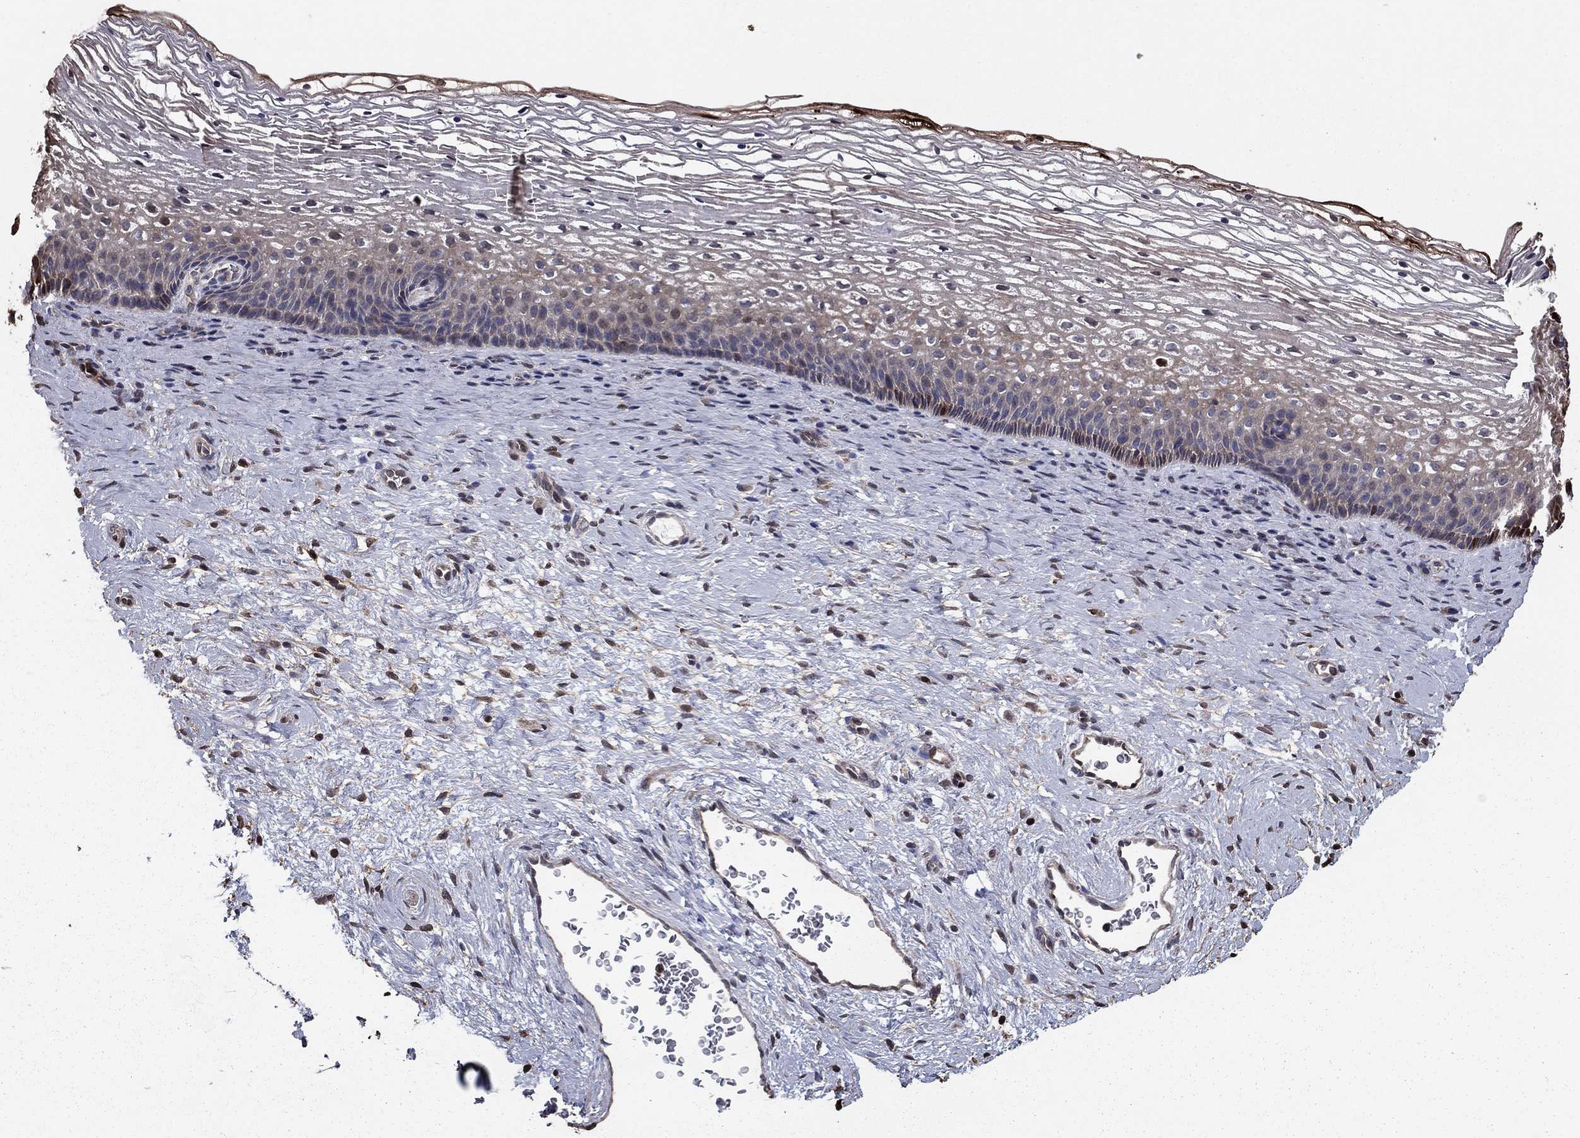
{"staining": {"intensity": "moderate", "quantity": ">75%", "location": "cytoplasmic/membranous"}, "tissue": "cervix", "cell_type": "Glandular cells", "image_type": "normal", "snomed": [{"axis": "morphology", "description": "Normal tissue, NOS"}, {"axis": "topography", "description": "Cervix"}], "caption": "The immunohistochemical stain highlights moderate cytoplasmic/membranous staining in glandular cells of unremarkable cervix.", "gene": "GYG1", "patient": {"sex": "female", "age": 34}}